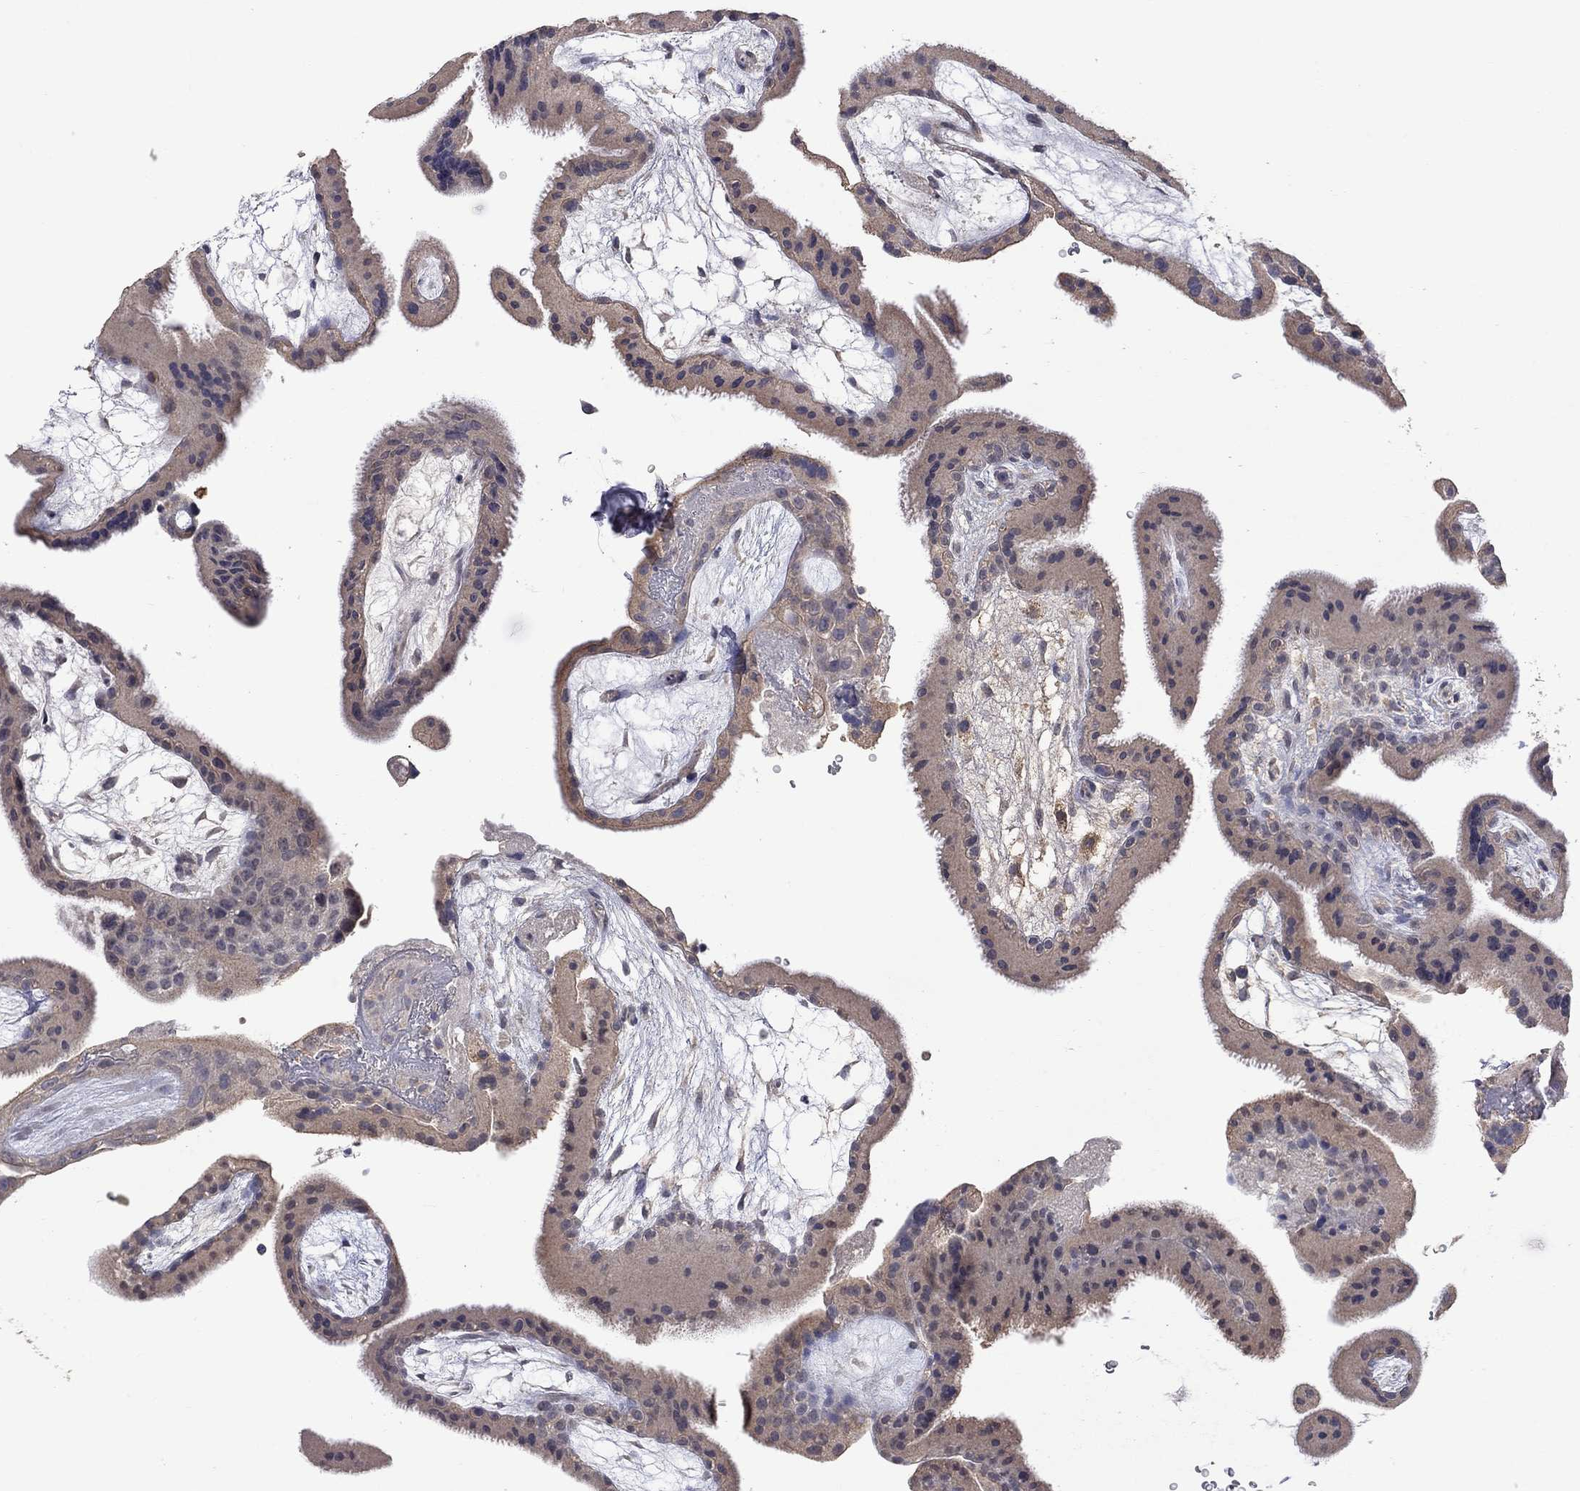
{"staining": {"intensity": "weak", "quantity": "25%-75%", "location": "cytoplasmic/membranous"}, "tissue": "placenta", "cell_type": "Decidual cells", "image_type": "normal", "snomed": [{"axis": "morphology", "description": "Normal tissue, NOS"}, {"axis": "topography", "description": "Placenta"}], "caption": "Immunohistochemistry image of unremarkable placenta: placenta stained using IHC reveals low levels of weak protein expression localized specifically in the cytoplasmic/membranous of decidual cells, appearing as a cytoplasmic/membranous brown color.", "gene": "HTR6", "patient": {"sex": "female", "age": 19}}